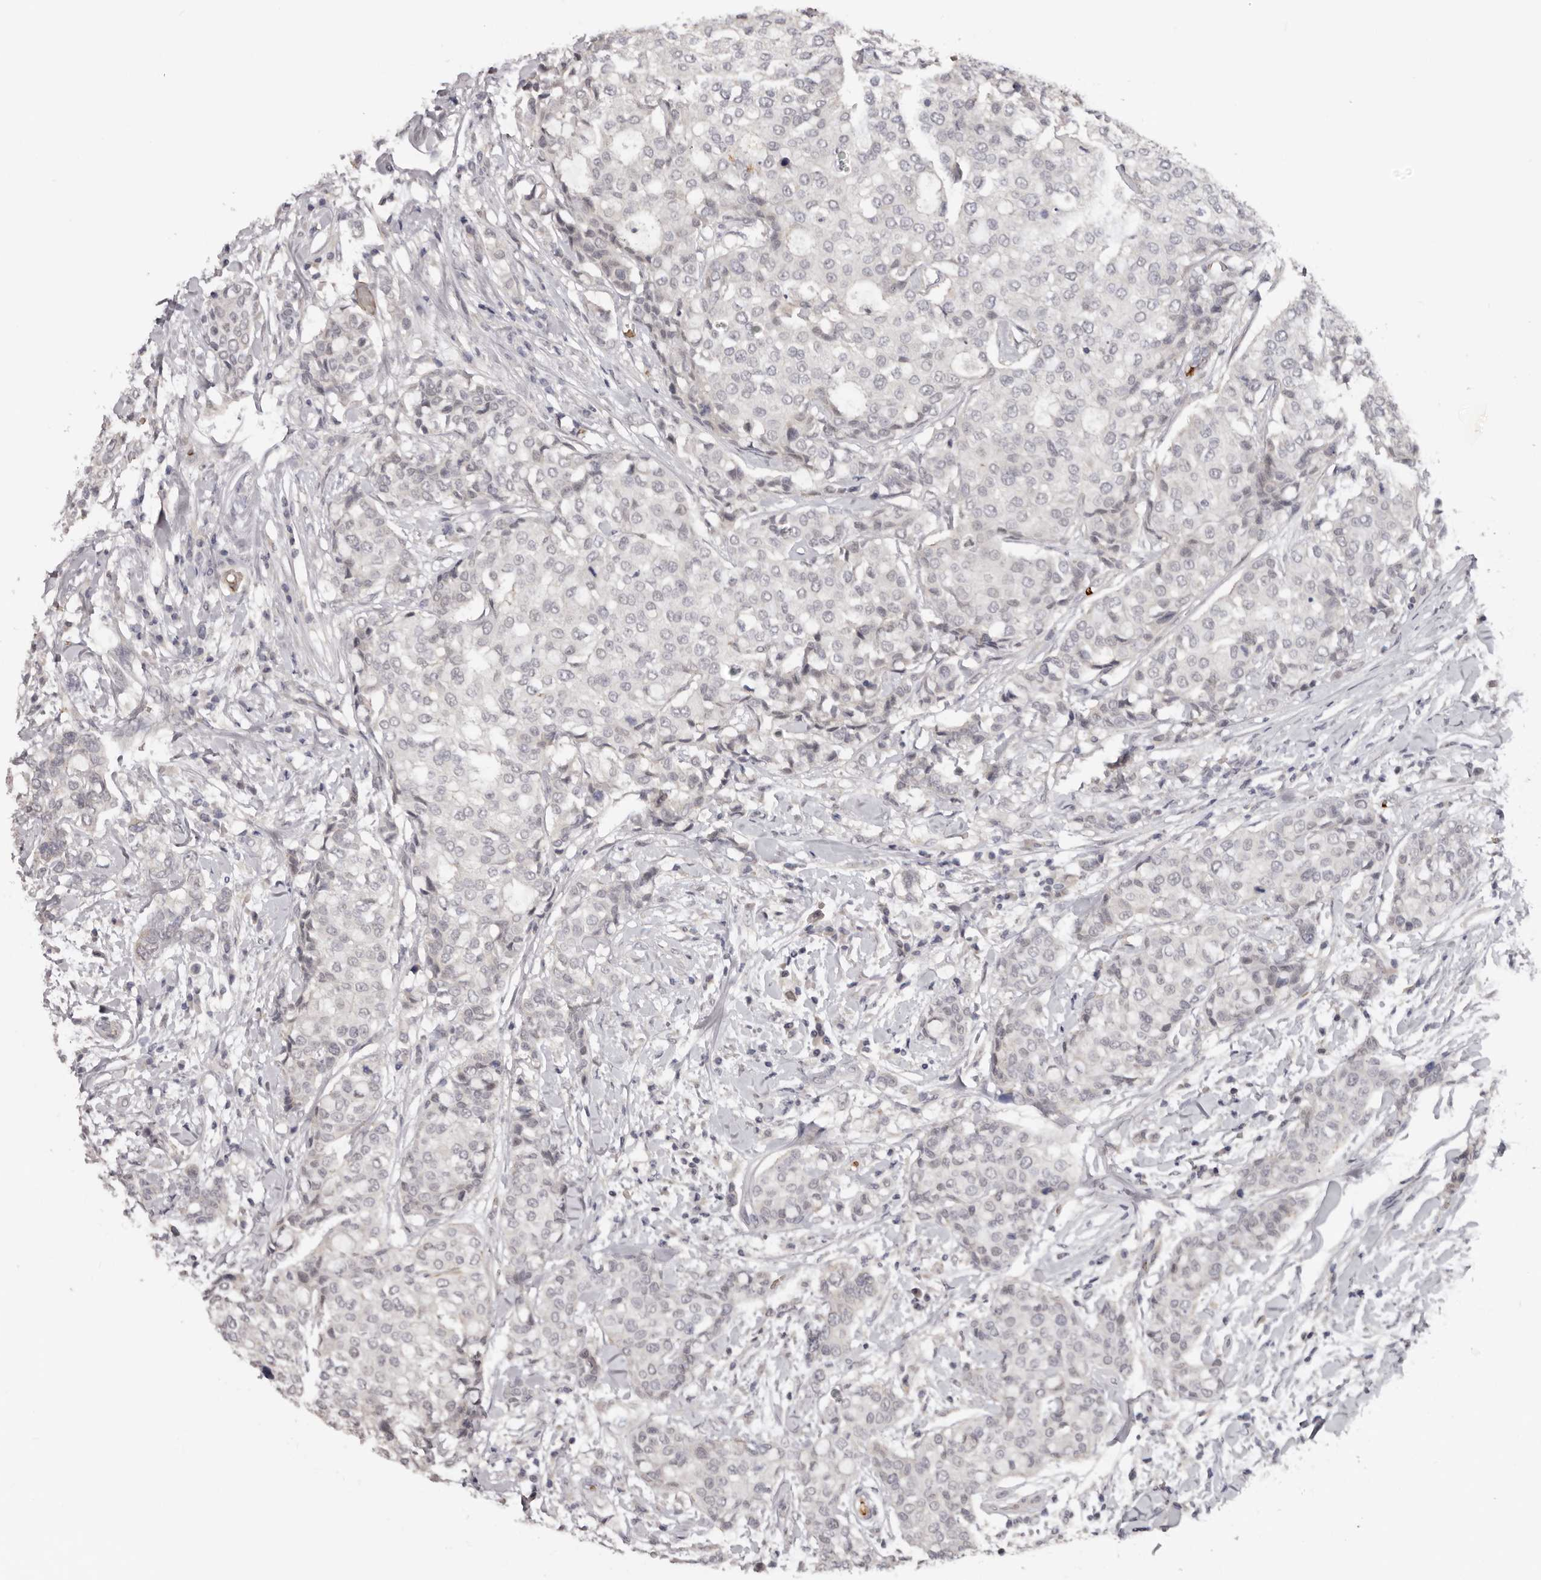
{"staining": {"intensity": "negative", "quantity": "none", "location": "none"}, "tissue": "breast cancer", "cell_type": "Tumor cells", "image_type": "cancer", "snomed": [{"axis": "morphology", "description": "Duct carcinoma"}, {"axis": "topography", "description": "Breast"}], "caption": "Immunohistochemistry (IHC) of human breast cancer exhibits no expression in tumor cells.", "gene": "TNR", "patient": {"sex": "female", "age": 27}}